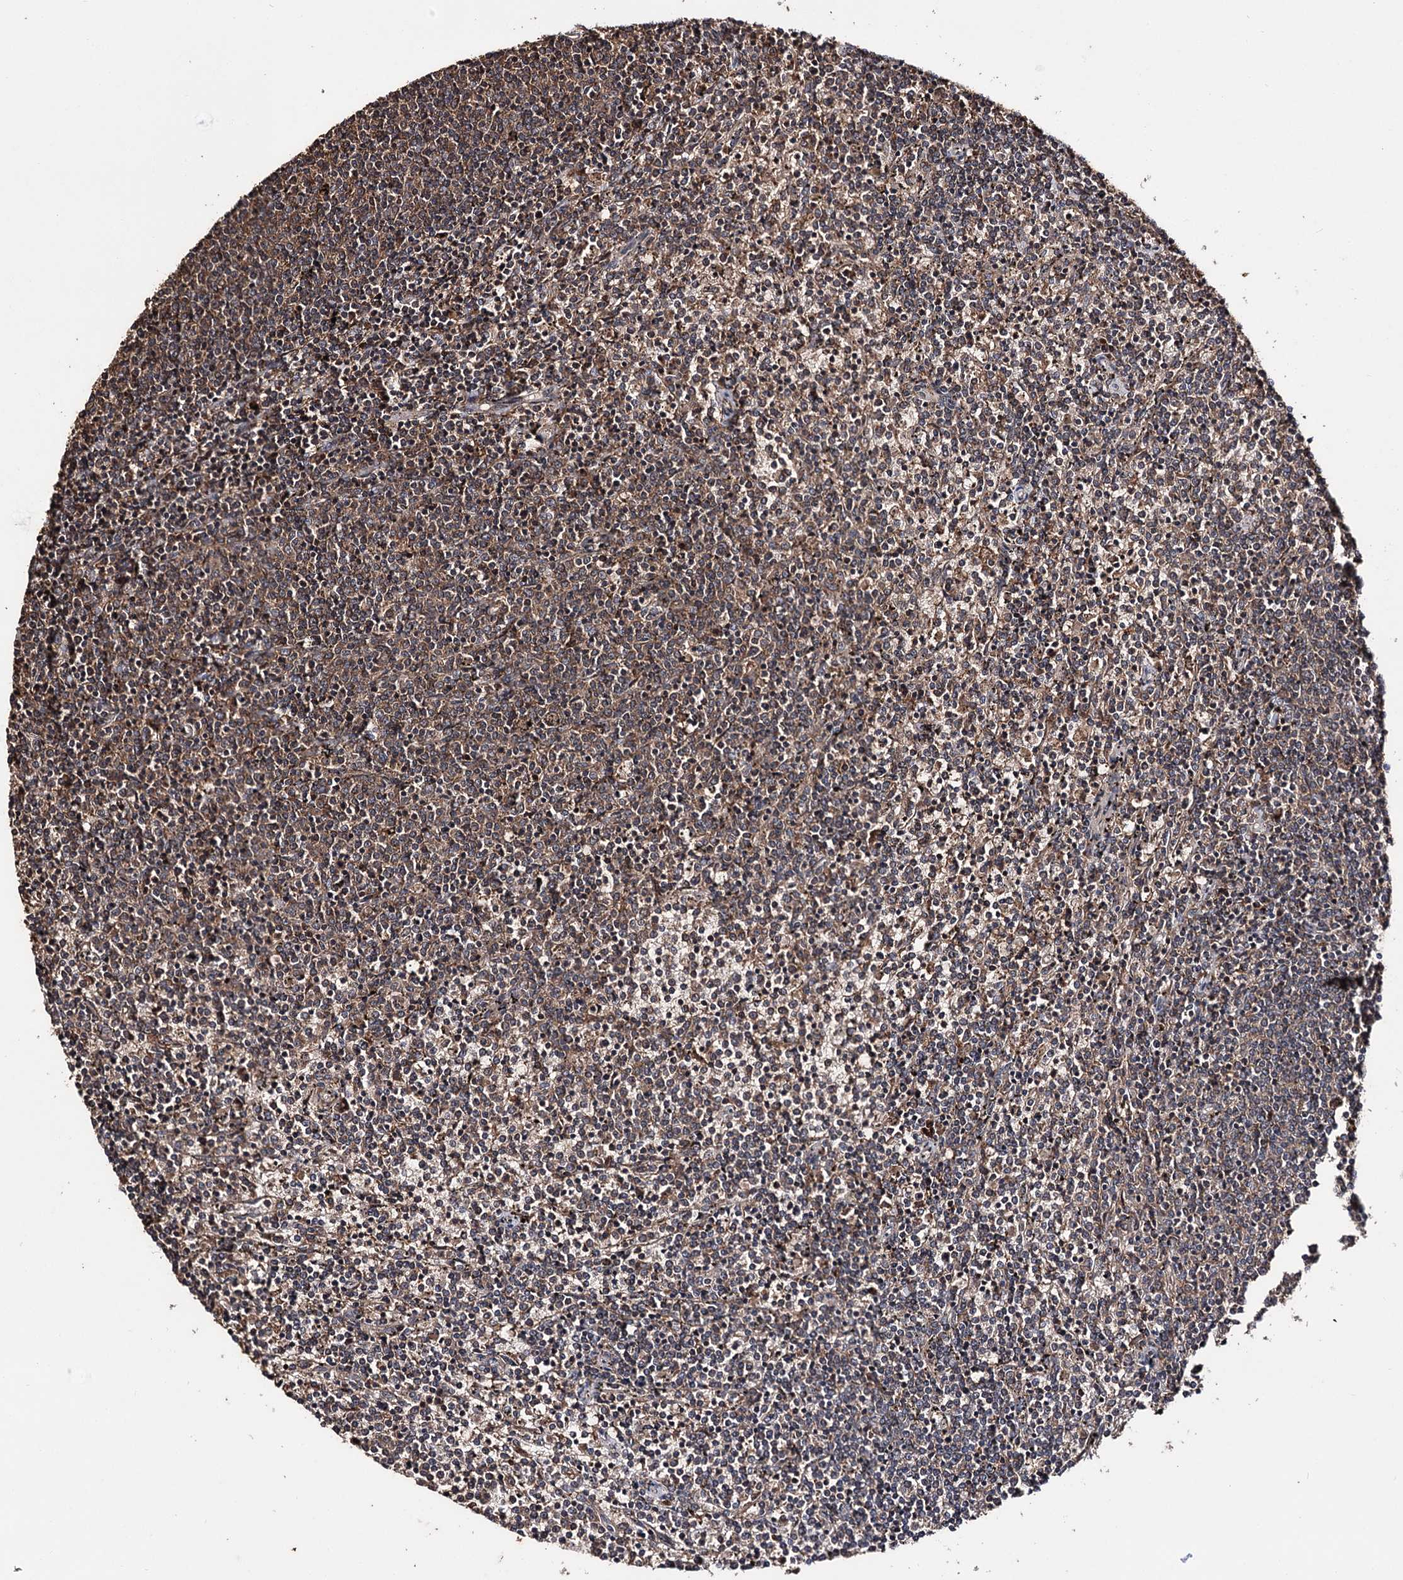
{"staining": {"intensity": "weak", "quantity": ">75%", "location": "cytoplasmic/membranous"}, "tissue": "lymphoma", "cell_type": "Tumor cells", "image_type": "cancer", "snomed": [{"axis": "morphology", "description": "Malignant lymphoma, non-Hodgkin's type, Low grade"}, {"axis": "topography", "description": "Spleen"}], "caption": "Tumor cells display low levels of weak cytoplasmic/membranous staining in about >75% of cells in lymphoma.", "gene": "FAM53B", "patient": {"sex": "female", "age": 50}}